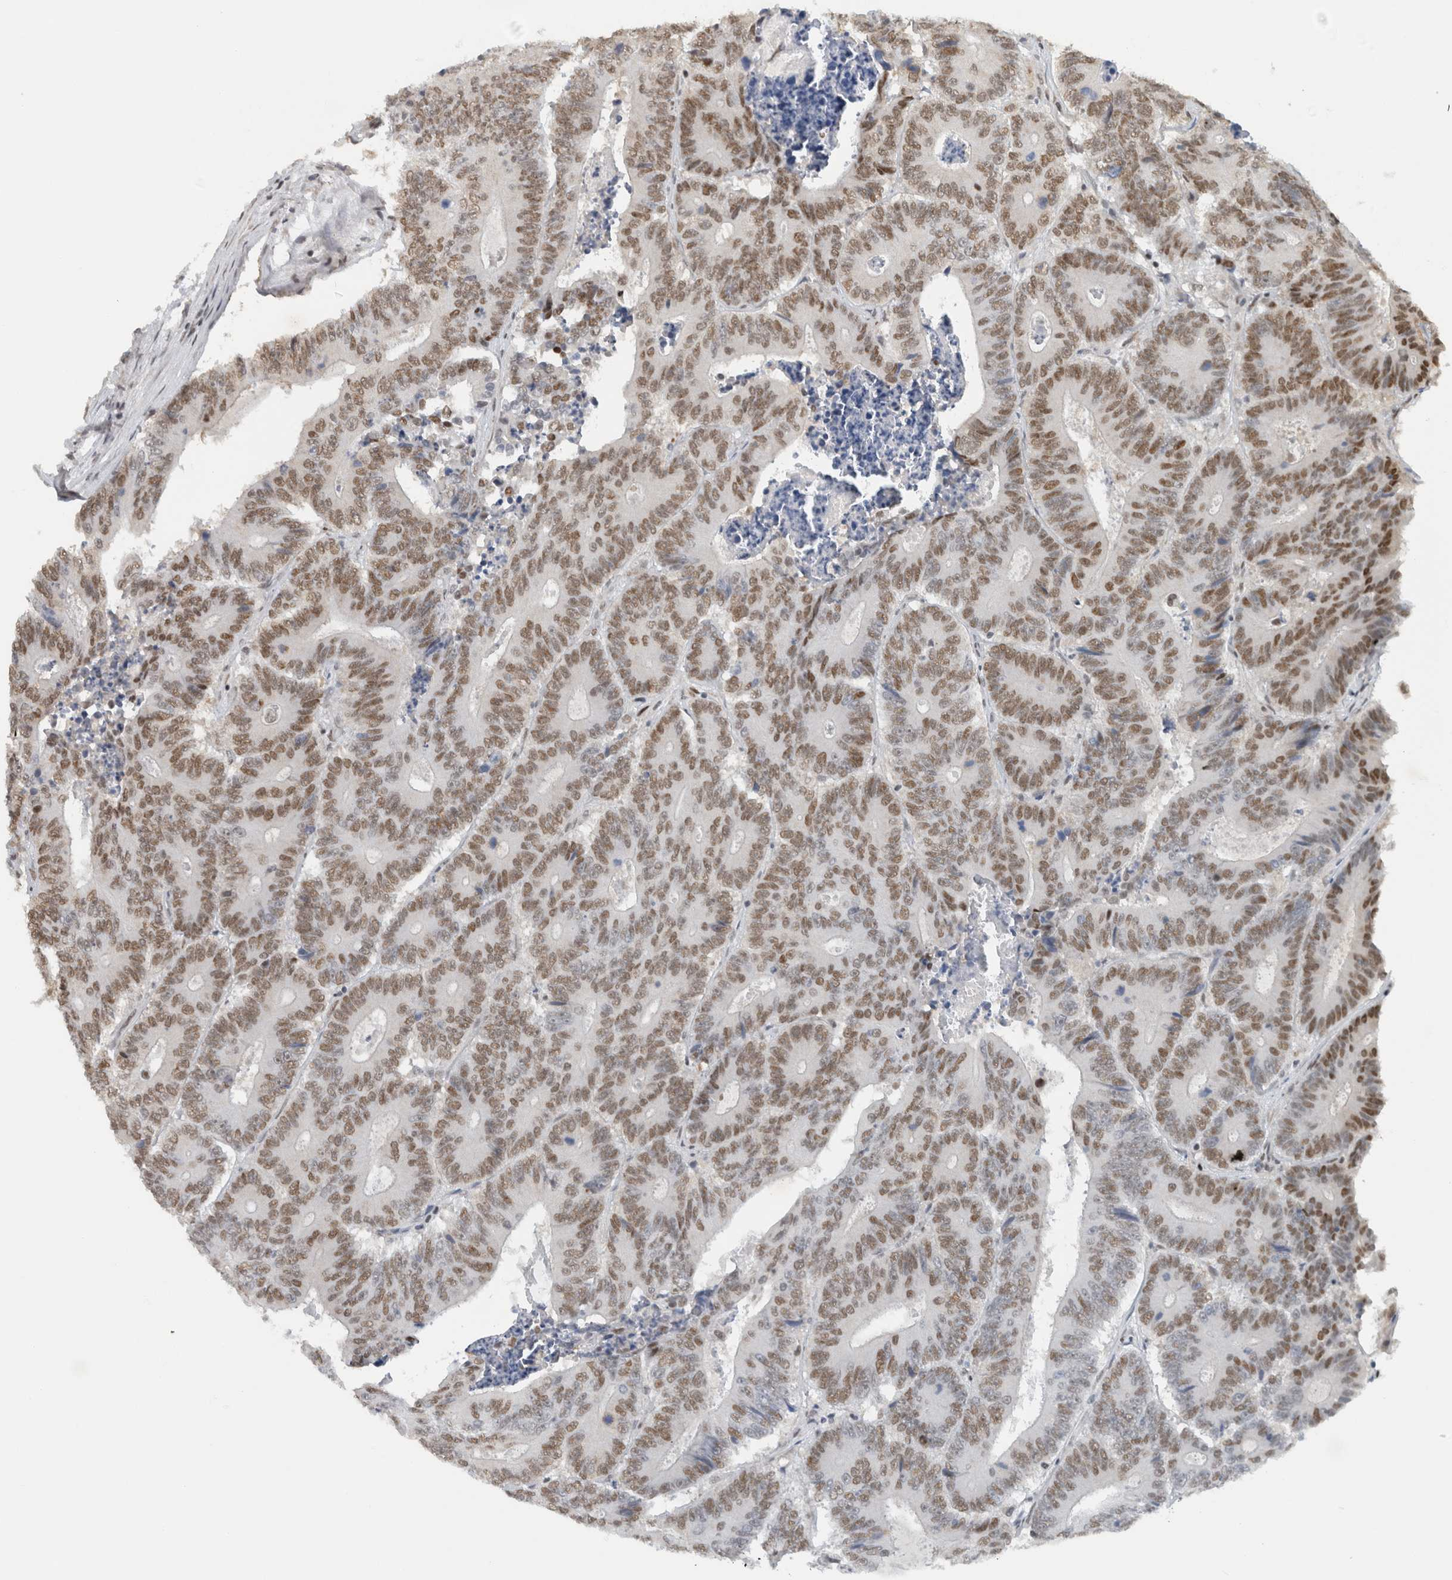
{"staining": {"intensity": "moderate", "quantity": ">75%", "location": "nuclear"}, "tissue": "colorectal cancer", "cell_type": "Tumor cells", "image_type": "cancer", "snomed": [{"axis": "morphology", "description": "Adenocarcinoma, NOS"}, {"axis": "topography", "description": "Colon"}], "caption": "DAB immunohistochemical staining of human adenocarcinoma (colorectal) demonstrates moderate nuclear protein staining in about >75% of tumor cells.", "gene": "HNRNPR", "patient": {"sex": "male", "age": 83}}